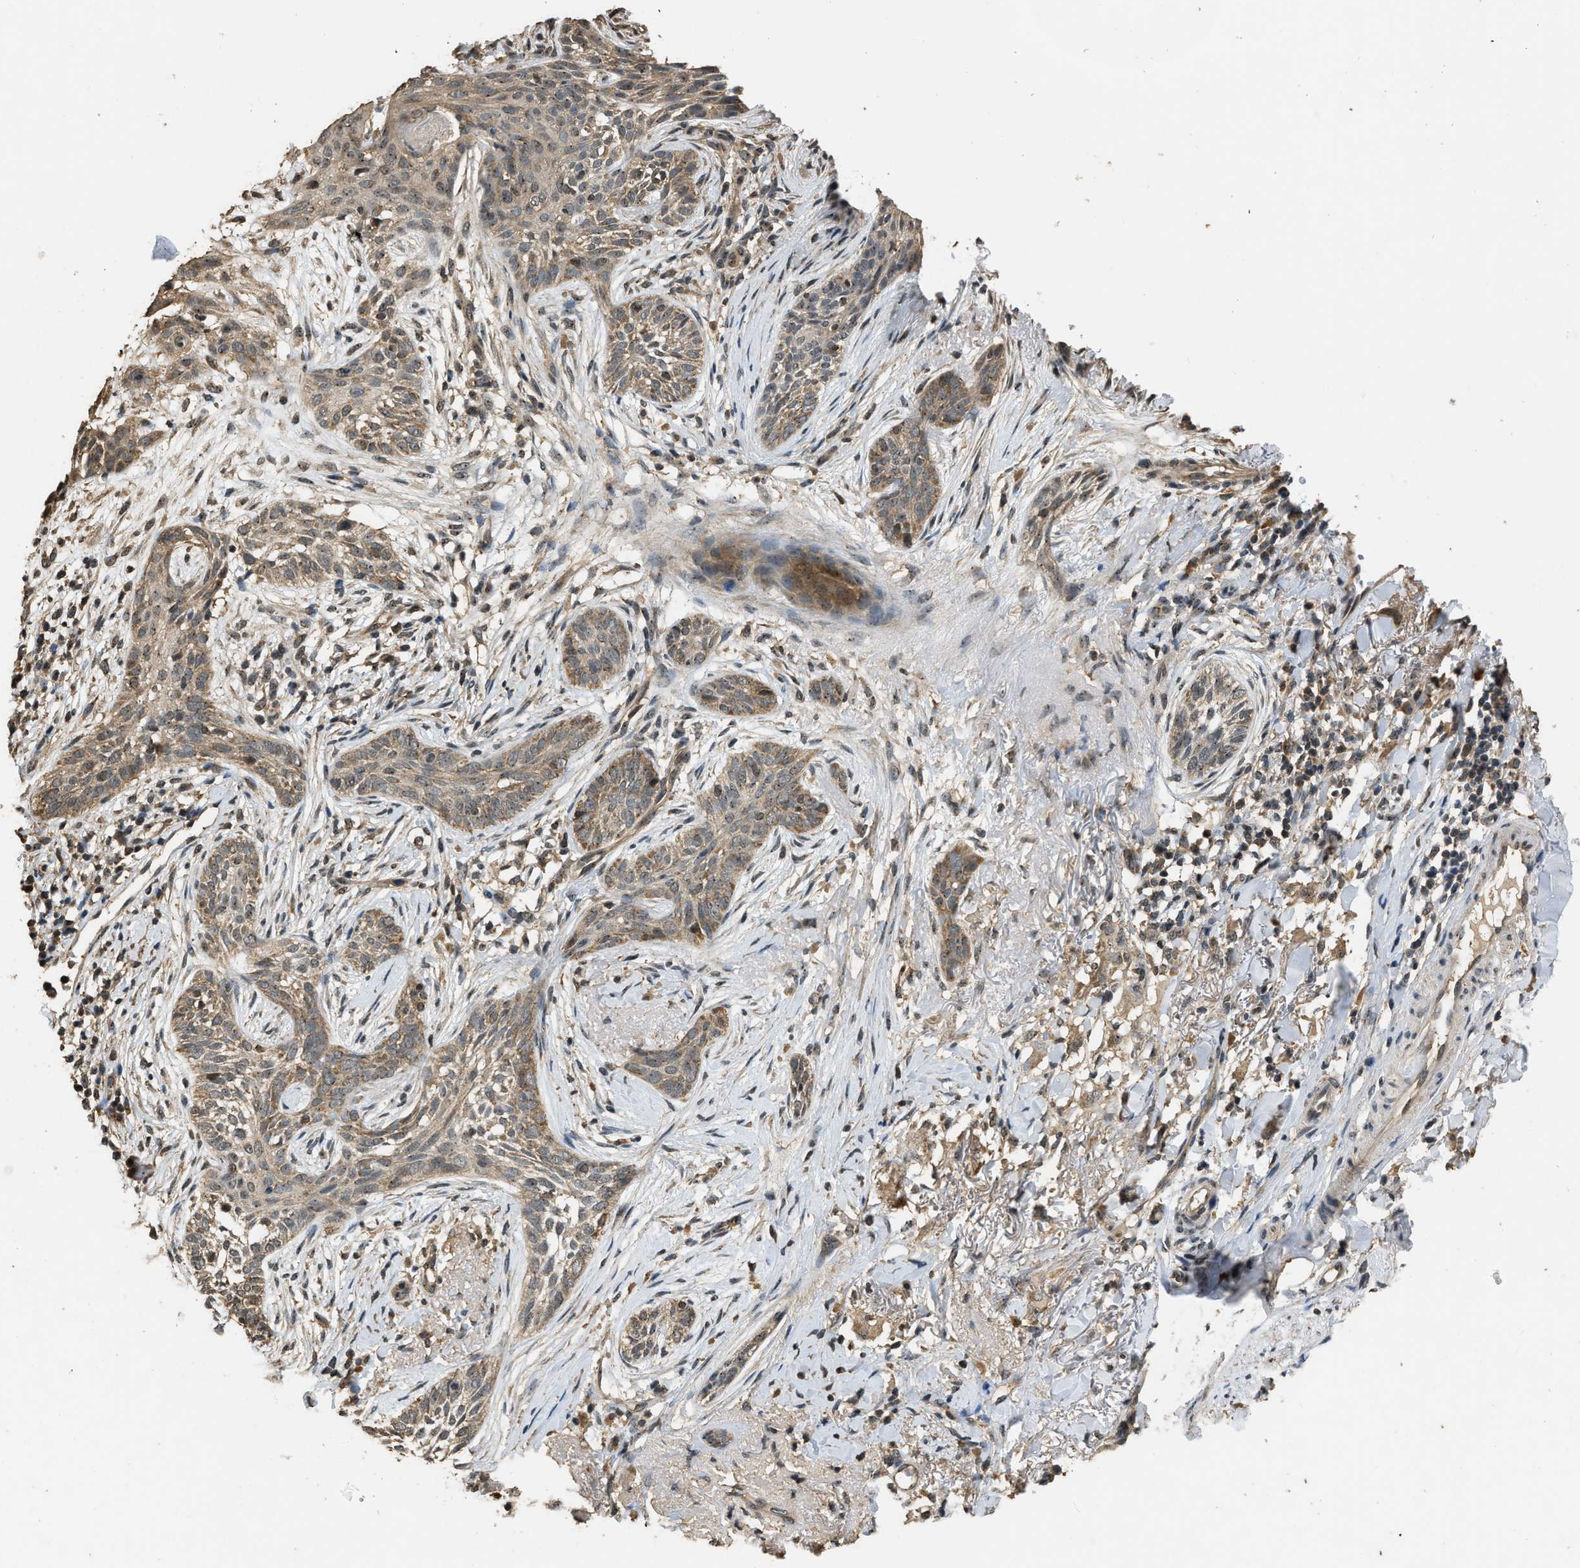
{"staining": {"intensity": "weak", "quantity": ">75%", "location": "cytoplasmic/membranous"}, "tissue": "skin cancer", "cell_type": "Tumor cells", "image_type": "cancer", "snomed": [{"axis": "morphology", "description": "Basal cell carcinoma"}, {"axis": "topography", "description": "Skin"}], "caption": "About >75% of tumor cells in human skin basal cell carcinoma demonstrate weak cytoplasmic/membranous protein positivity as visualized by brown immunohistochemical staining.", "gene": "DENND6B", "patient": {"sex": "female", "age": 88}}